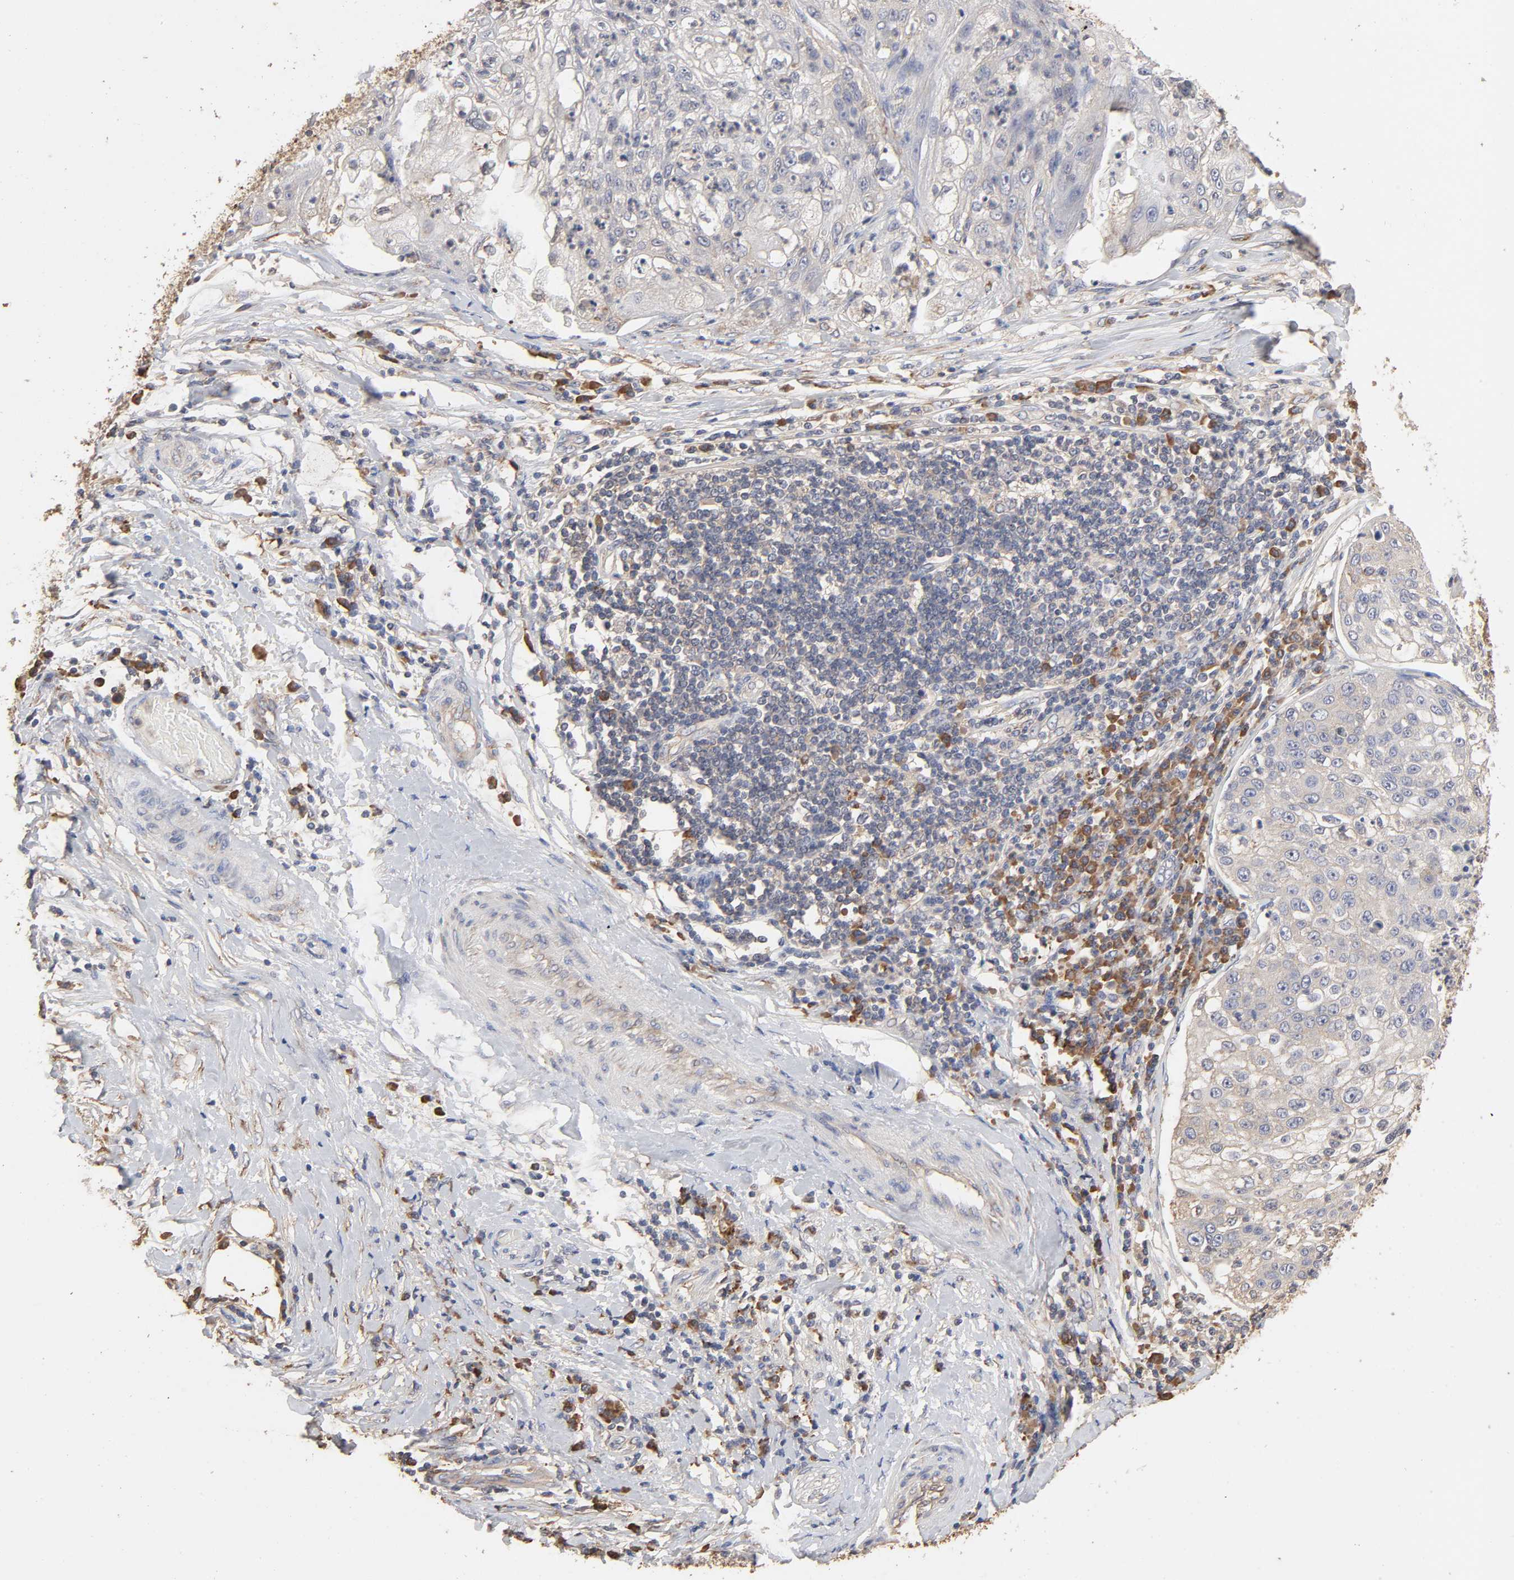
{"staining": {"intensity": "weak", "quantity": "<25%", "location": "cytoplasmic/membranous"}, "tissue": "lung cancer", "cell_type": "Tumor cells", "image_type": "cancer", "snomed": [{"axis": "morphology", "description": "Inflammation, NOS"}, {"axis": "morphology", "description": "Squamous cell carcinoma, NOS"}, {"axis": "topography", "description": "Lymph node"}, {"axis": "topography", "description": "Soft tissue"}, {"axis": "topography", "description": "Lung"}], "caption": "Micrograph shows no protein expression in tumor cells of lung squamous cell carcinoma tissue.", "gene": "EIF4G2", "patient": {"sex": "male", "age": 66}}